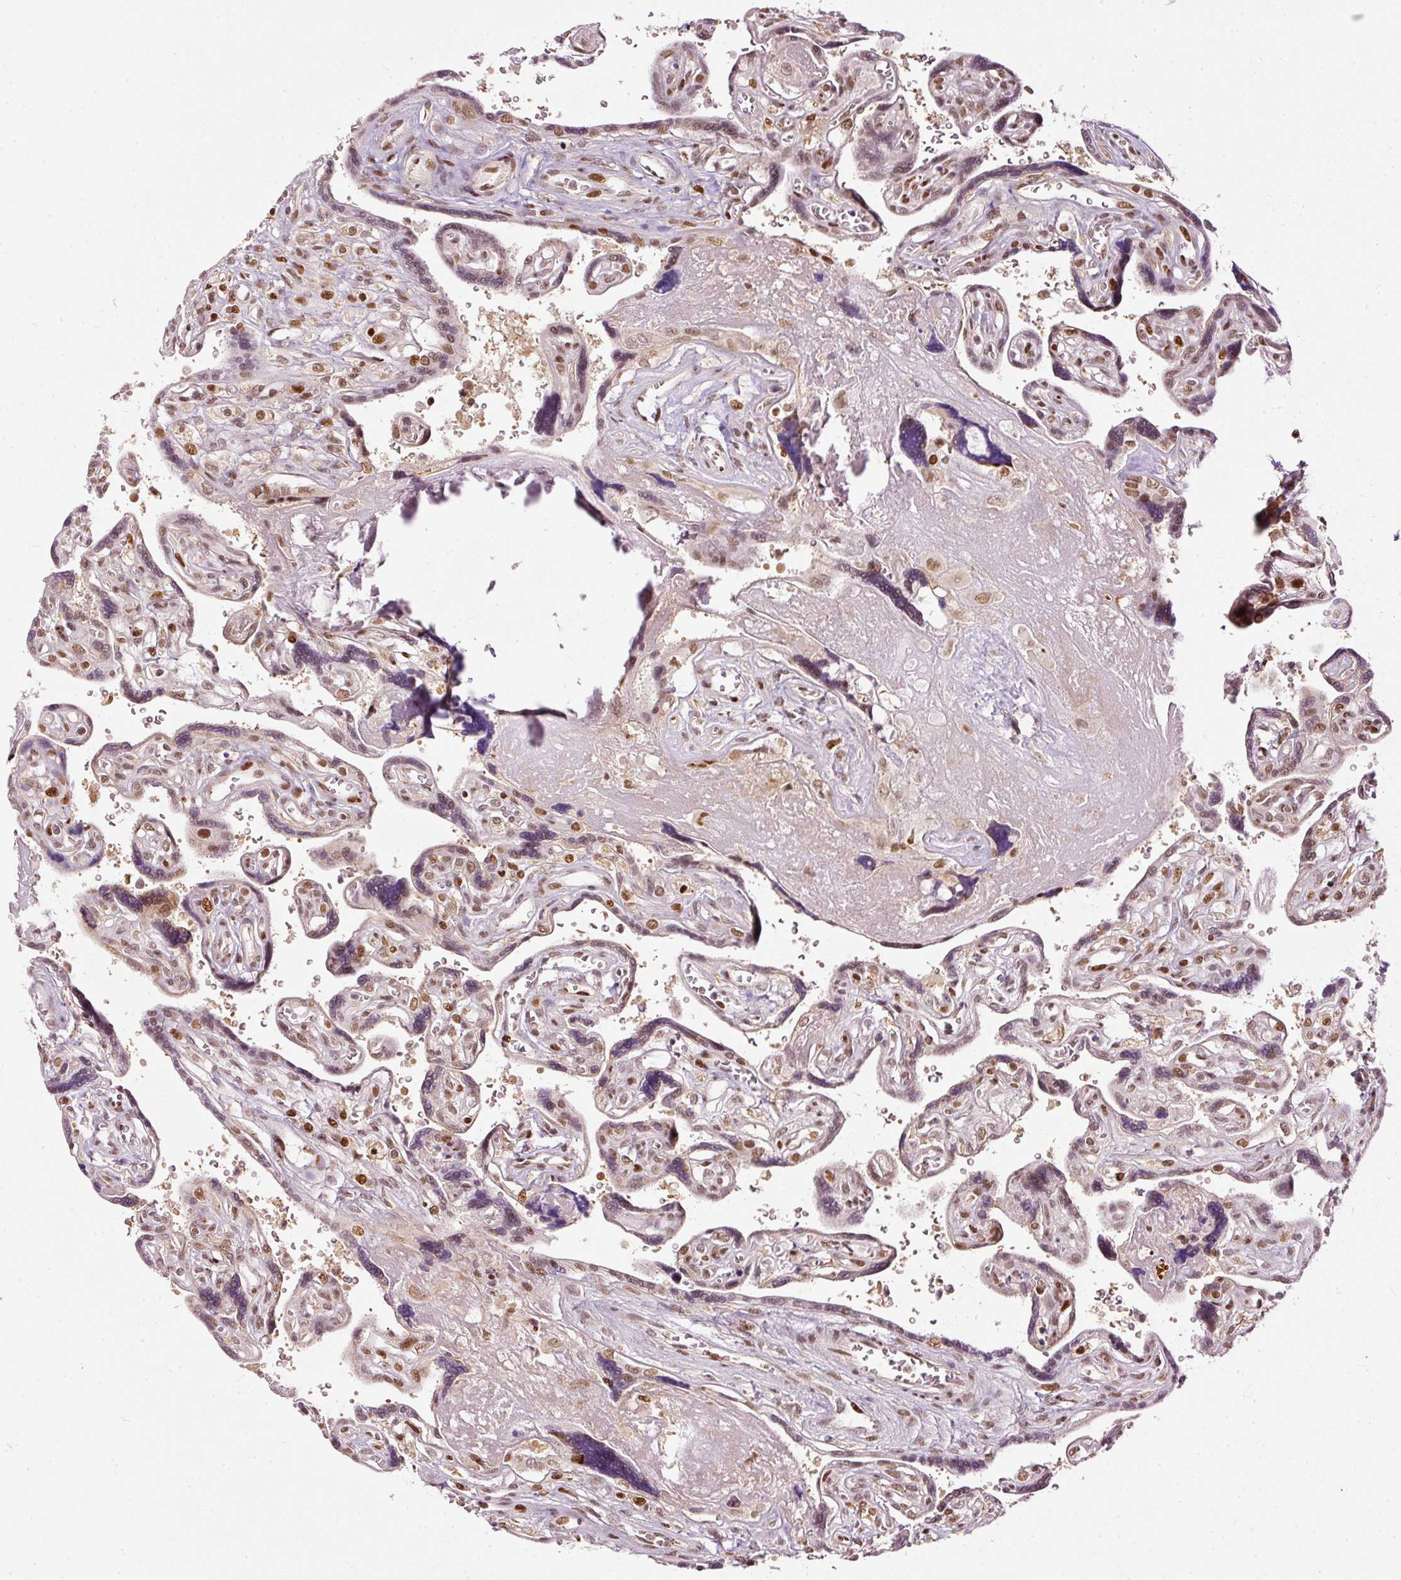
{"staining": {"intensity": "strong", "quantity": ">75%", "location": "nuclear"}, "tissue": "placenta", "cell_type": "Decidual cells", "image_type": "normal", "snomed": [{"axis": "morphology", "description": "Normal tissue, NOS"}, {"axis": "topography", "description": "Placenta"}], "caption": "Placenta stained with DAB immunohistochemistry (IHC) displays high levels of strong nuclear positivity in approximately >75% of decidual cells.", "gene": "ZNF778", "patient": {"sex": "female", "age": 39}}